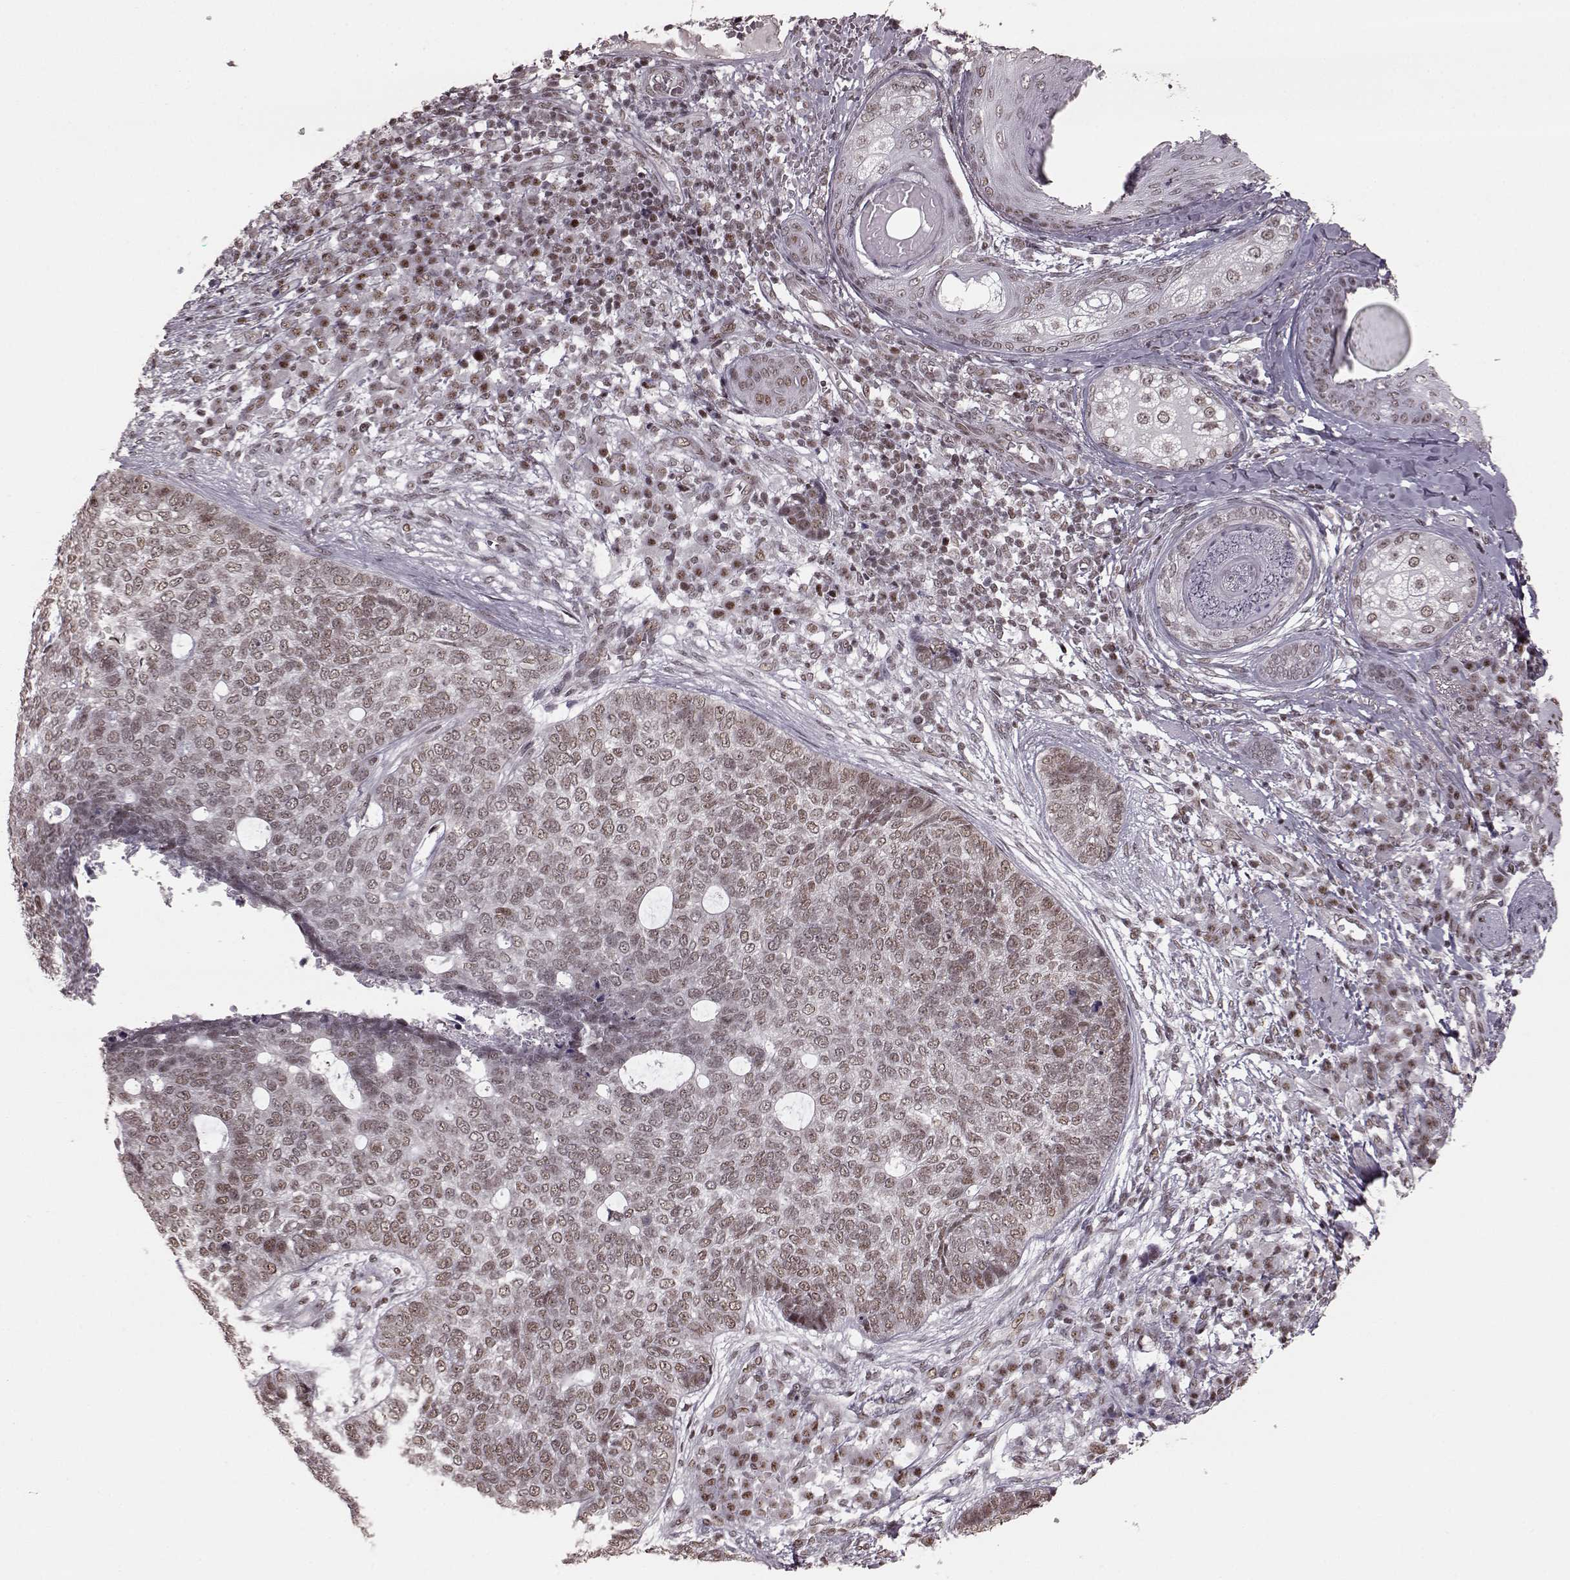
{"staining": {"intensity": "weak", "quantity": ">75%", "location": "nuclear"}, "tissue": "skin cancer", "cell_type": "Tumor cells", "image_type": "cancer", "snomed": [{"axis": "morphology", "description": "Basal cell carcinoma"}, {"axis": "topography", "description": "Skin"}], "caption": "A histopathology image of skin cancer (basal cell carcinoma) stained for a protein displays weak nuclear brown staining in tumor cells. (IHC, brightfield microscopy, high magnification).", "gene": "NR2C1", "patient": {"sex": "female", "age": 69}}